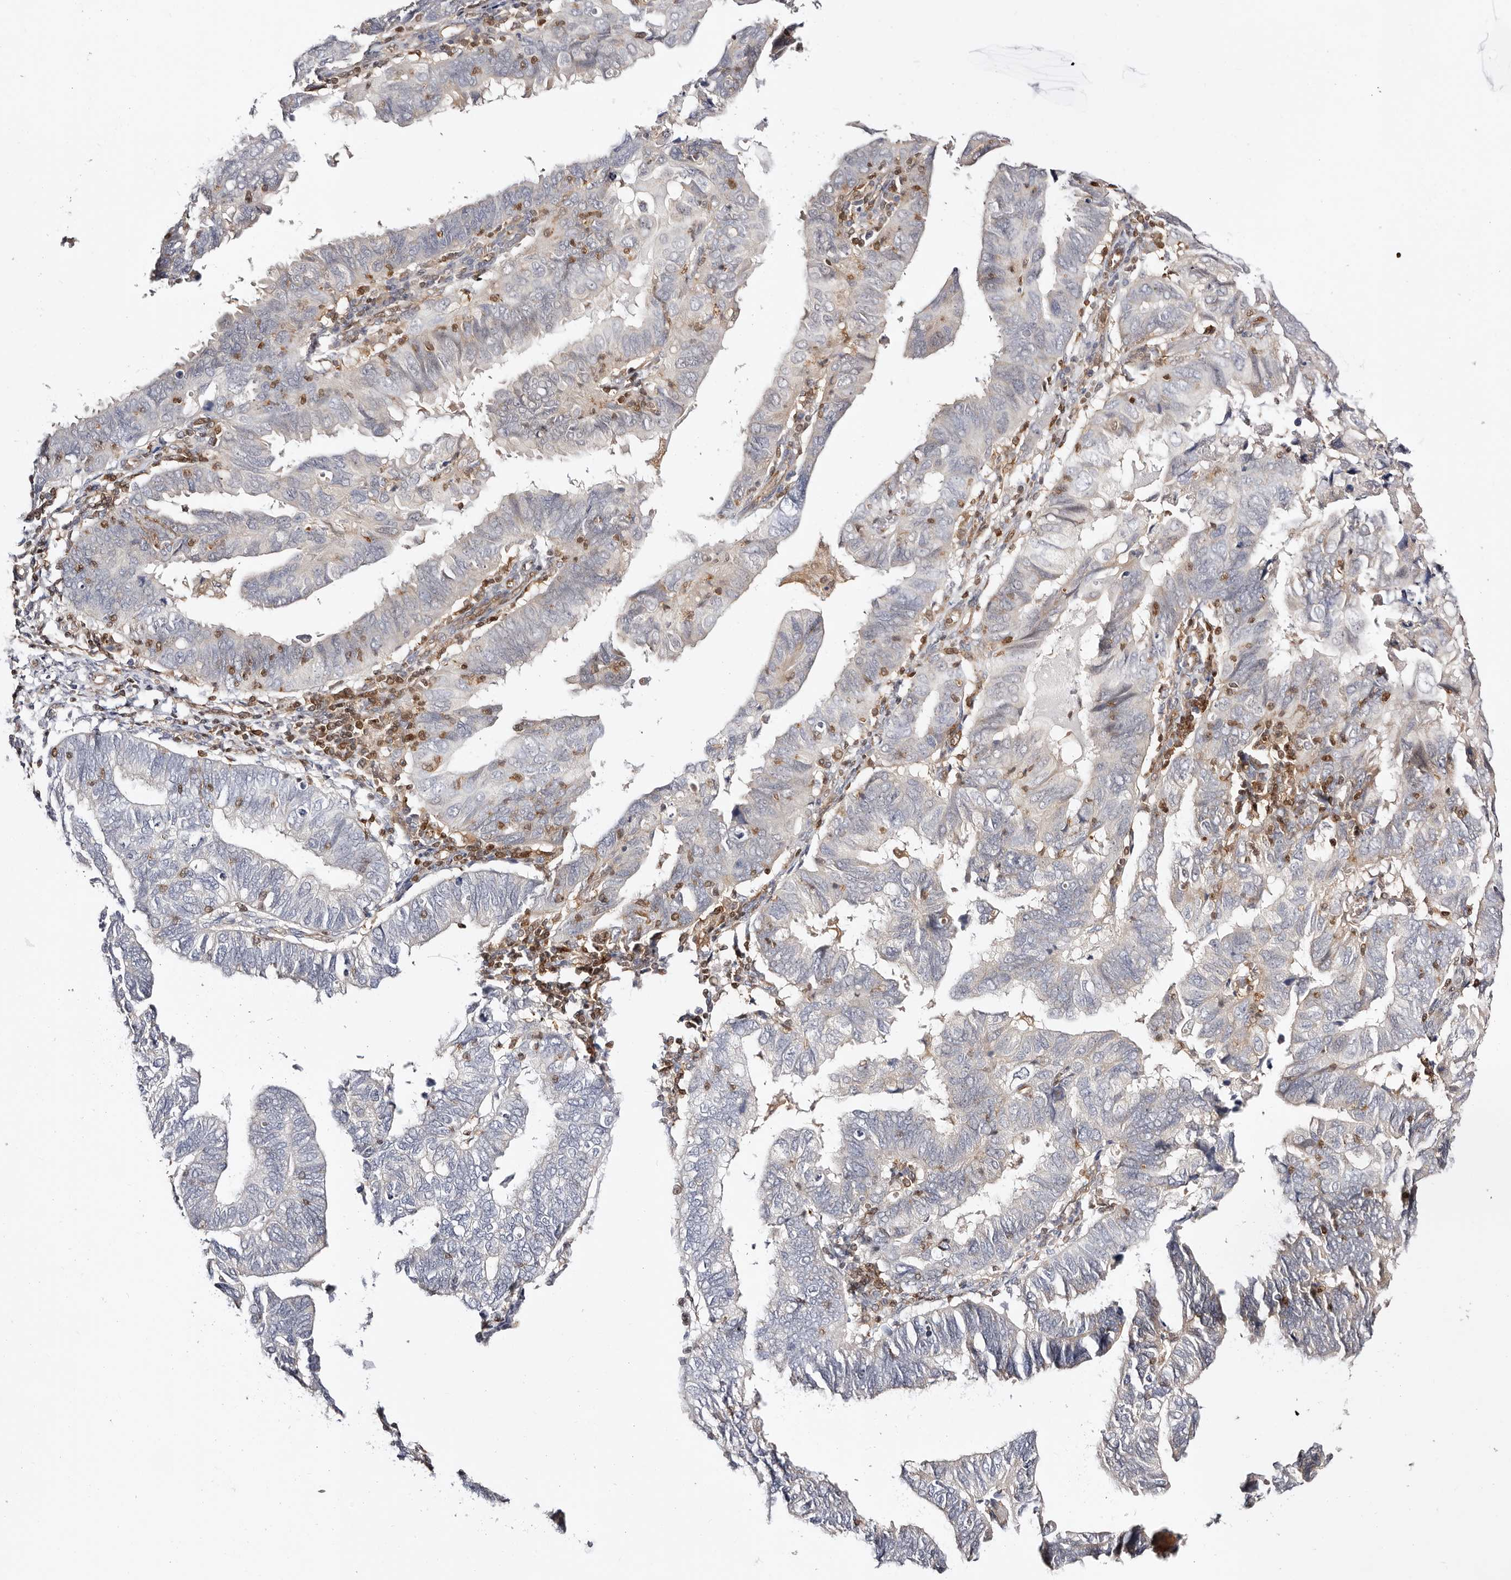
{"staining": {"intensity": "negative", "quantity": "none", "location": "none"}, "tissue": "endometrial cancer", "cell_type": "Tumor cells", "image_type": "cancer", "snomed": [{"axis": "morphology", "description": "Adenocarcinoma, NOS"}, {"axis": "topography", "description": "Uterus"}], "caption": "Immunohistochemistry (IHC) of endometrial cancer (adenocarcinoma) shows no positivity in tumor cells.", "gene": "STAT5A", "patient": {"sex": "female", "age": 77}}